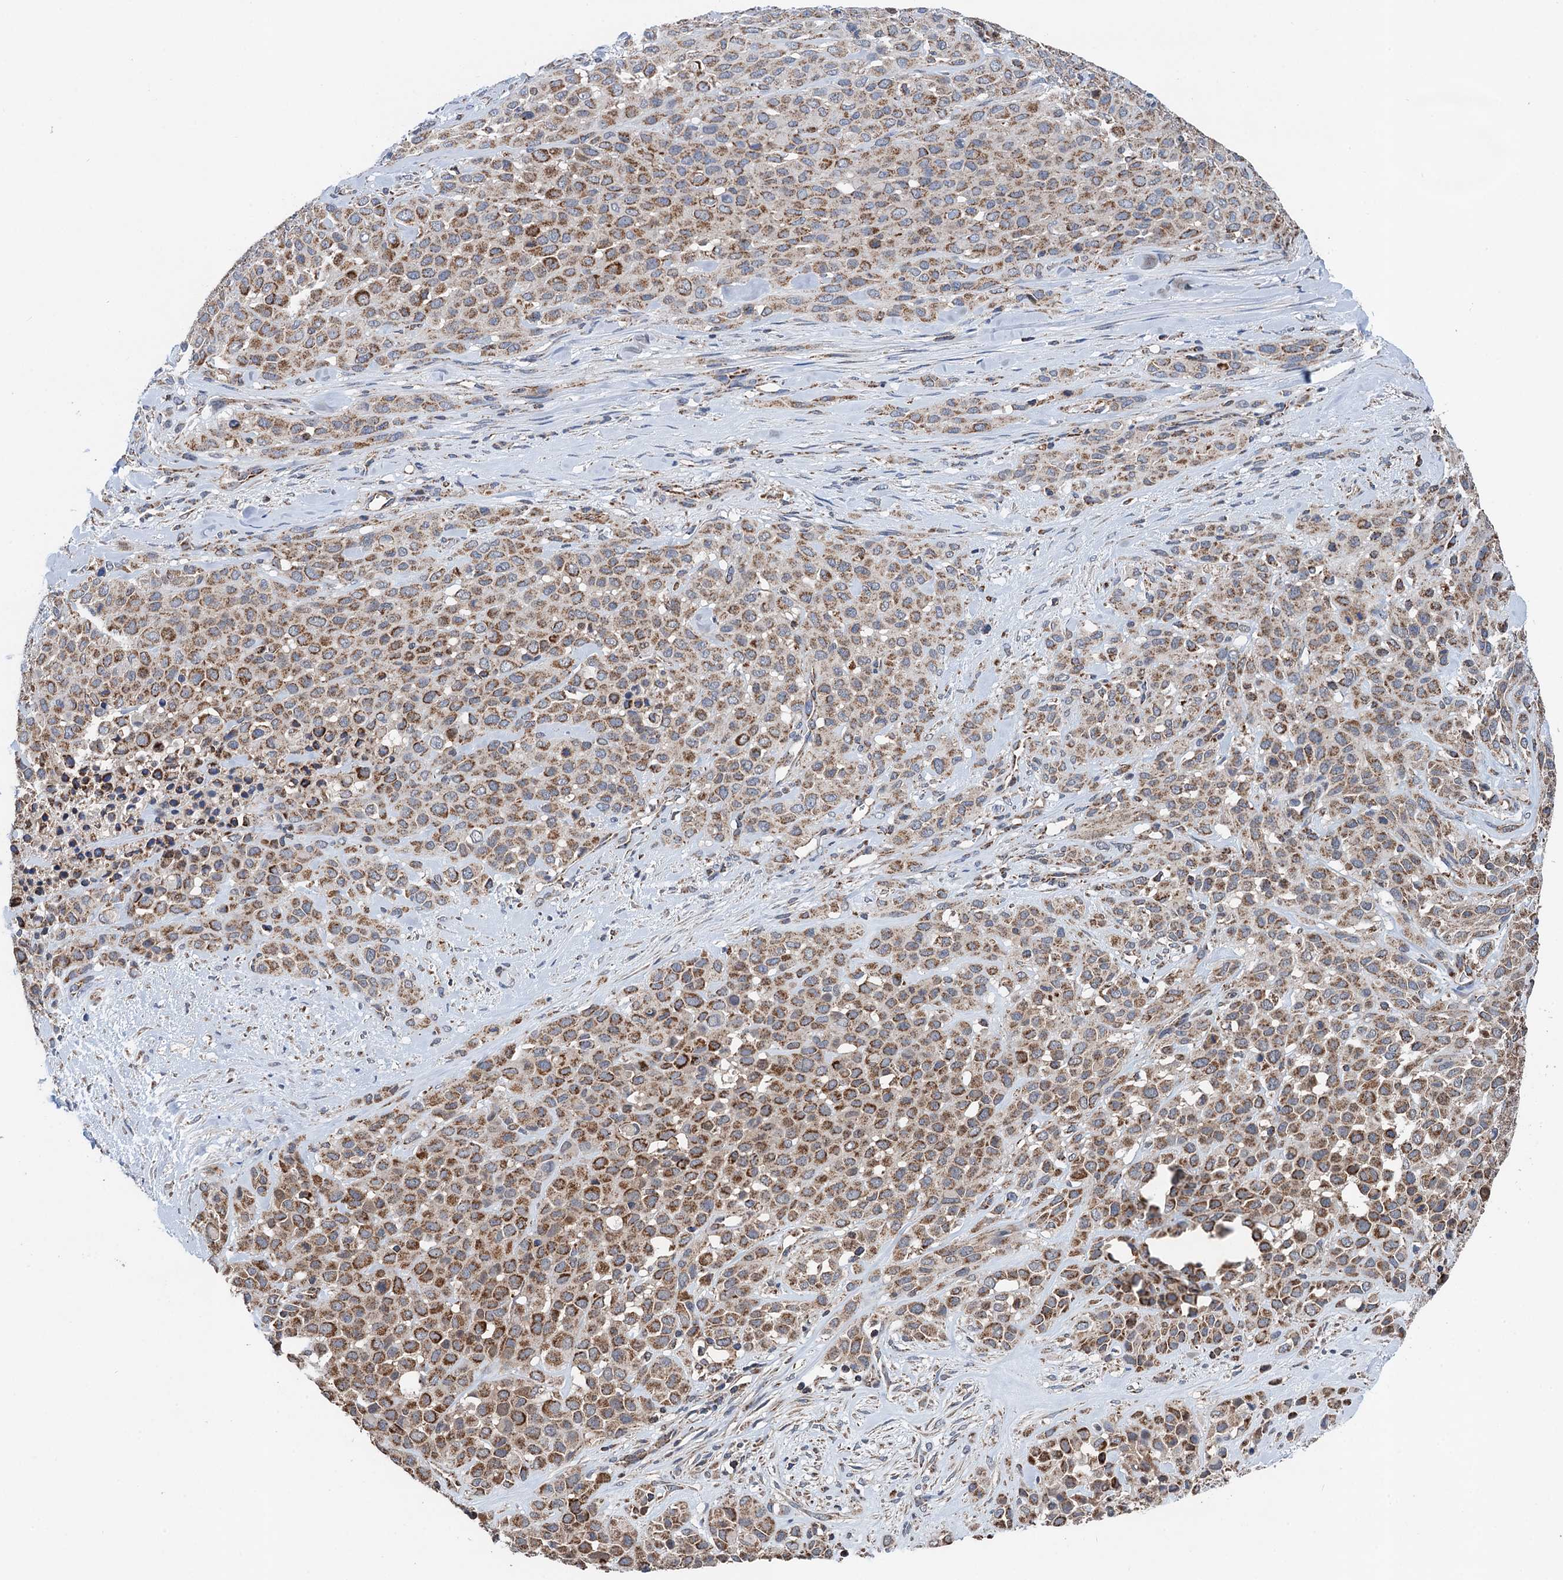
{"staining": {"intensity": "moderate", "quantity": ">75%", "location": "cytoplasmic/membranous"}, "tissue": "melanoma", "cell_type": "Tumor cells", "image_type": "cancer", "snomed": [{"axis": "morphology", "description": "Malignant melanoma, Metastatic site"}, {"axis": "topography", "description": "Skin"}], "caption": "Protein analysis of melanoma tissue shows moderate cytoplasmic/membranous positivity in about >75% of tumor cells. (DAB = brown stain, brightfield microscopy at high magnification).", "gene": "DGLUCY", "patient": {"sex": "female", "age": 81}}